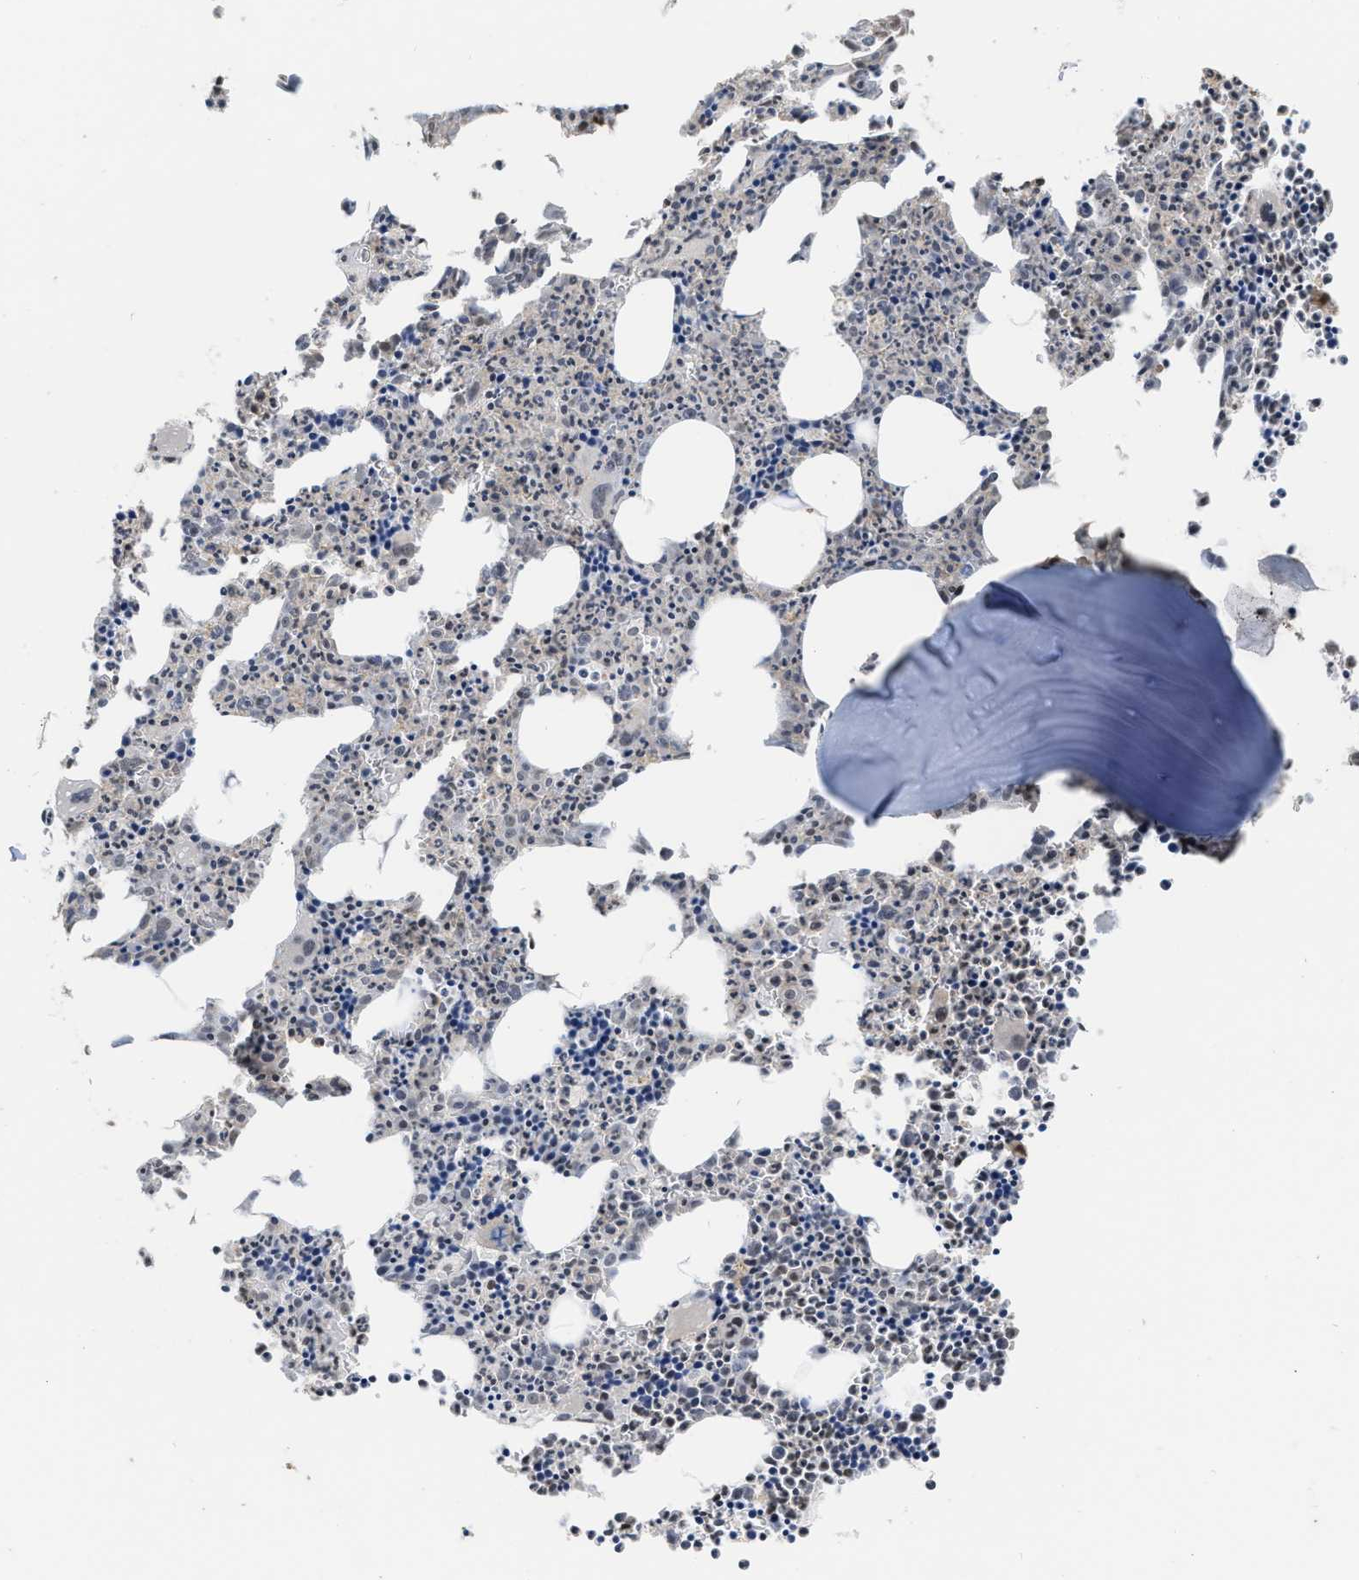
{"staining": {"intensity": "strong", "quantity": "<25%", "location": "cytoplasmic/membranous,nuclear"}, "tissue": "bone marrow", "cell_type": "Hematopoietic cells", "image_type": "normal", "snomed": [{"axis": "morphology", "description": "Normal tissue, NOS"}, {"axis": "morphology", "description": "Inflammation, NOS"}, {"axis": "topography", "description": "Bone marrow"}], "caption": "Hematopoietic cells display medium levels of strong cytoplasmic/membranous,nuclear positivity in approximately <25% of cells in unremarkable bone marrow.", "gene": "BAIAP2L1", "patient": {"sex": "male", "age": 31}}